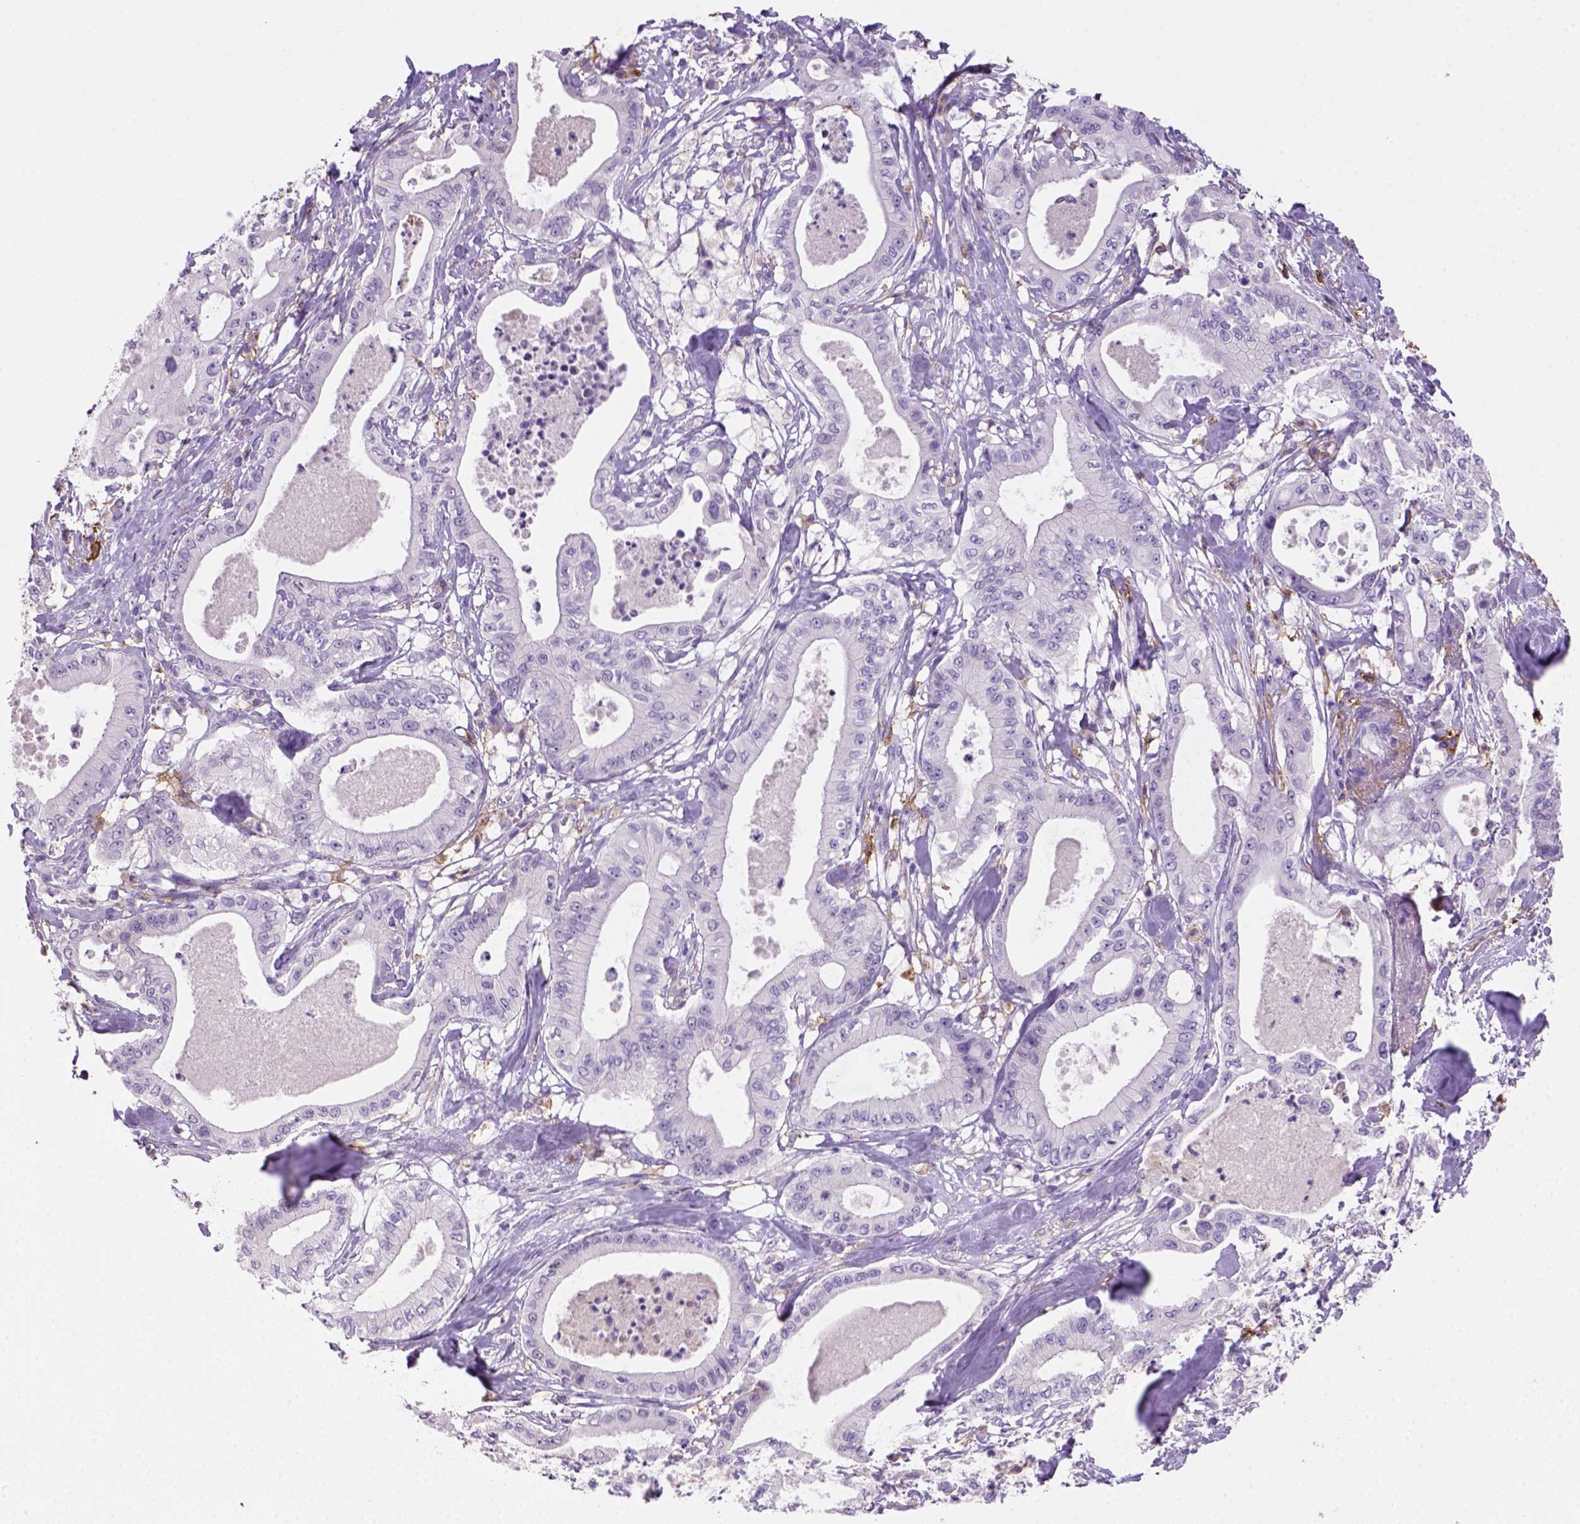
{"staining": {"intensity": "negative", "quantity": "none", "location": "none"}, "tissue": "pancreatic cancer", "cell_type": "Tumor cells", "image_type": "cancer", "snomed": [{"axis": "morphology", "description": "Adenocarcinoma, NOS"}, {"axis": "topography", "description": "Pancreas"}], "caption": "Tumor cells are negative for protein expression in human pancreatic cancer (adenocarcinoma).", "gene": "CD14", "patient": {"sex": "male", "age": 71}}